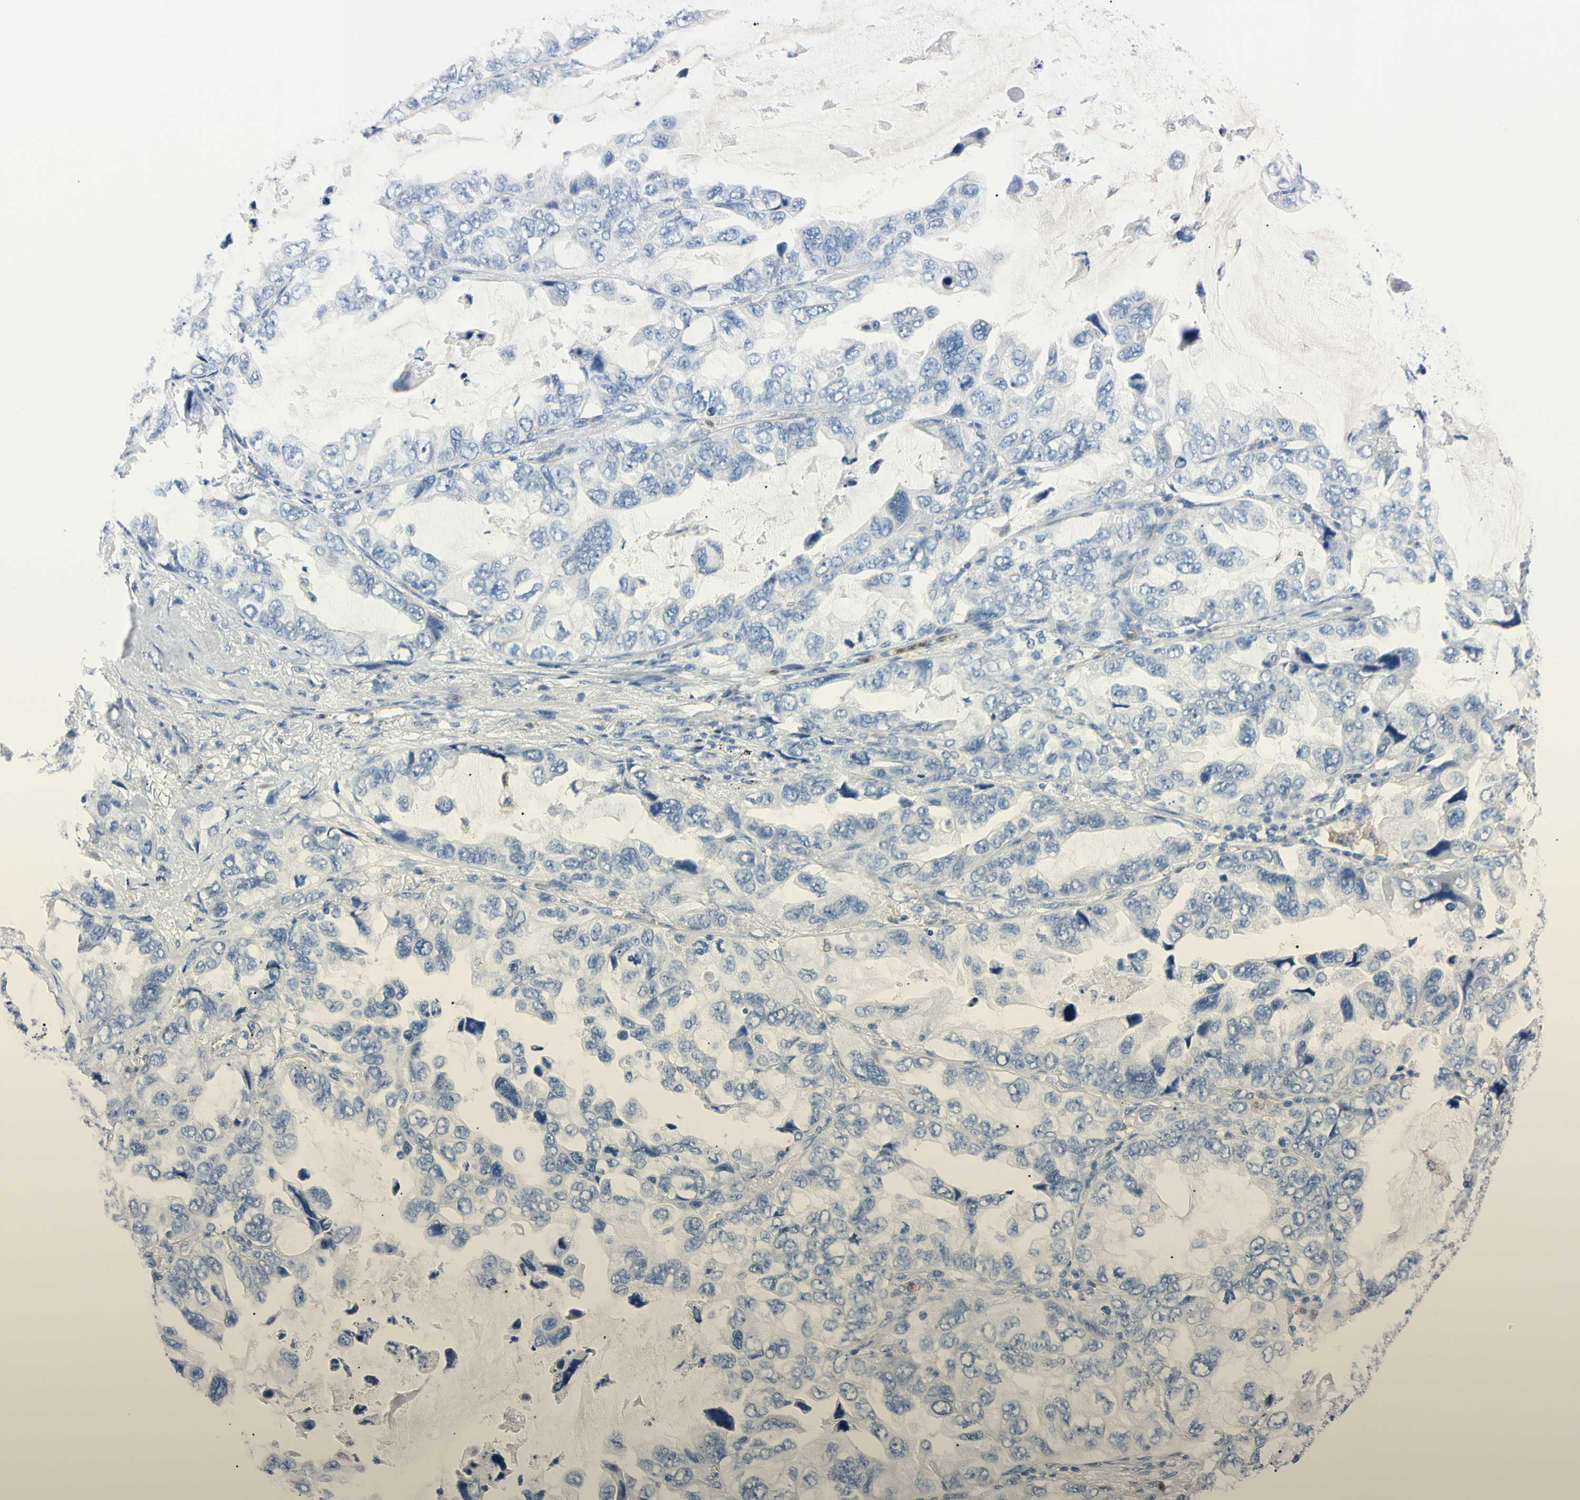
{"staining": {"intensity": "negative", "quantity": "none", "location": "none"}, "tissue": "lung cancer", "cell_type": "Tumor cells", "image_type": "cancer", "snomed": [{"axis": "morphology", "description": "Squamous cell carcinoma, NOS"}, {"axis": "topography", "description": "Lung"}], "caption": "There is no significant expression in tumor cells of lung cancer. (Stains: DAB immunohistochemistry (IHC) with hematoxylin counter stain, Microscopy: brightfield microscopy at high magnification).", "gene": "NCF4", "patient": {"sex": "female", "age": 73}}